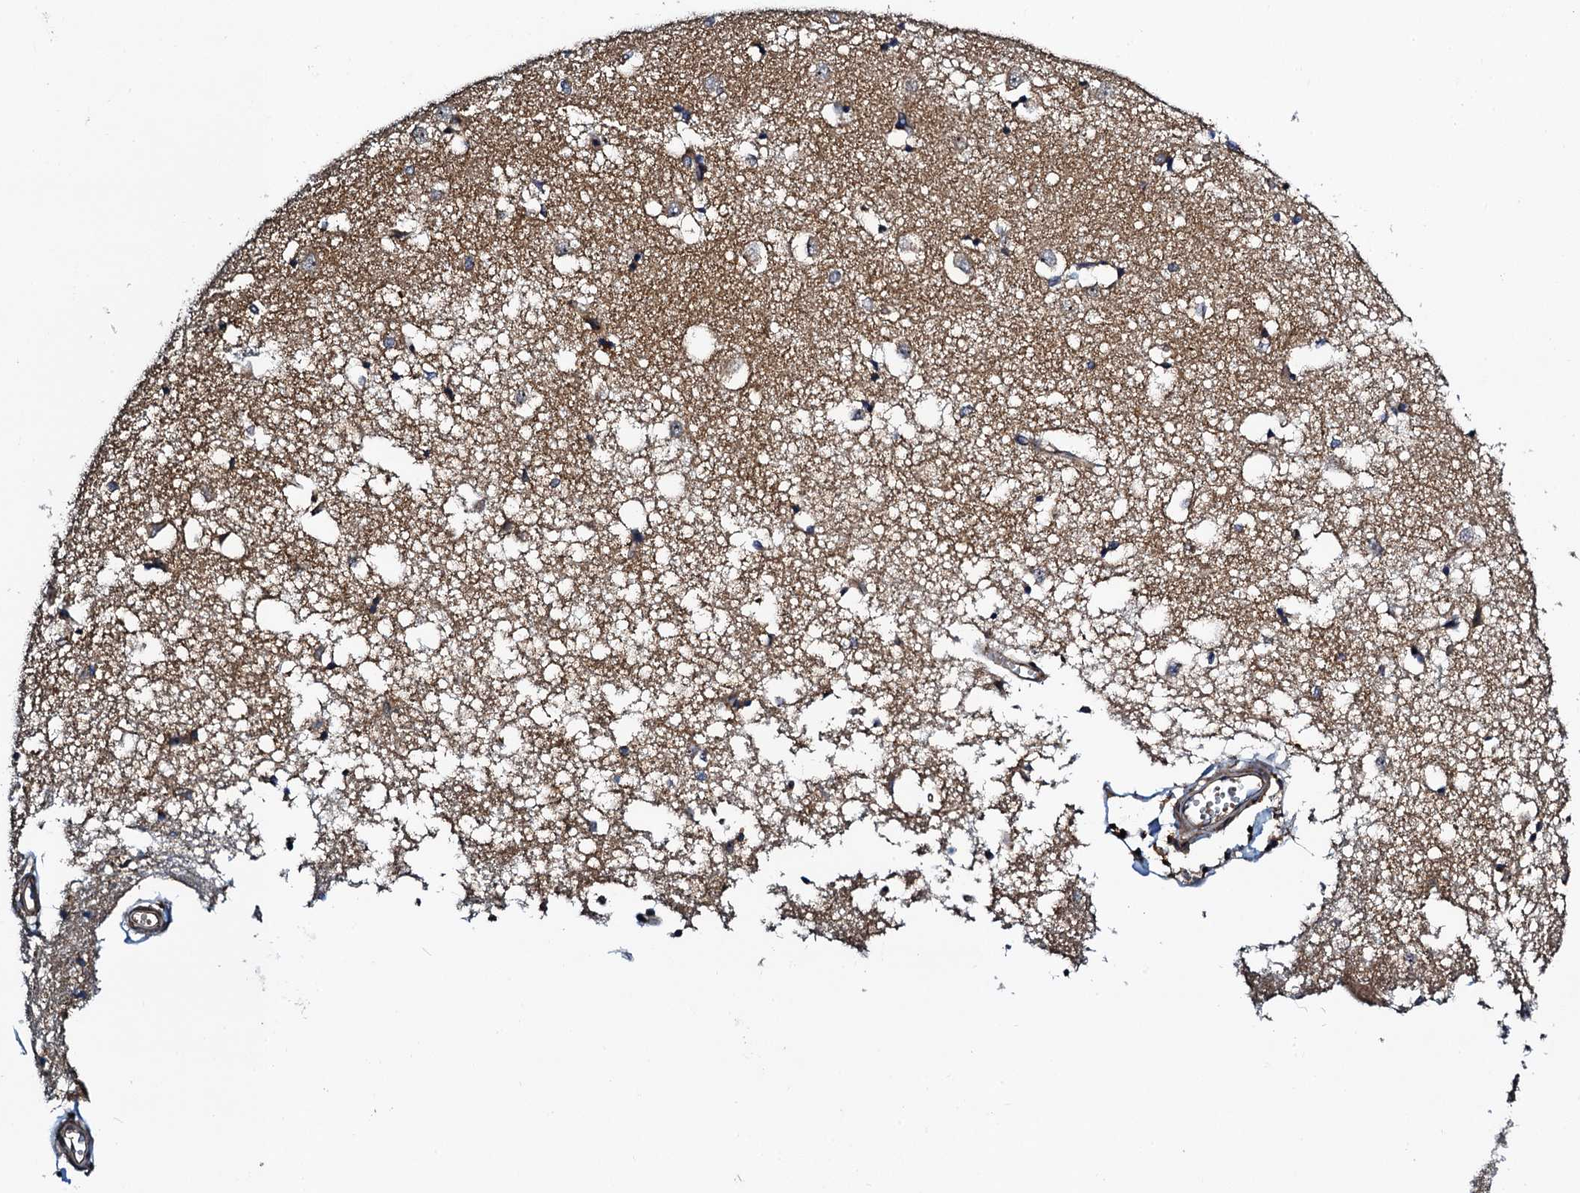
{"staining": {"intensity": "moderate", "quantity": "25%-75%", "location": "cytoplasmic/membranous"}, "tissue": "caudate", "cell_type": "Glial cells", "image_type": "normal", "snomed": [{"axis": "morphology", "description": "Normal tissue, NOS"}, {"axis": "topography", "description": "Lateral ventricle wall"}], "caption": "Immunohistochemistry of benign caudate exhibits medium levels of moderate cytoplasmic/membranous positivity in approximately 25%-75% of glial cells. Using DAB (3,3'-diaminobenzidine) (brown) and hematoxylin (blue) stains, captured at high magnification using brightfield microscopy.", "gene": "MDM1", "patient": {"sex": "male", "age": 45}}